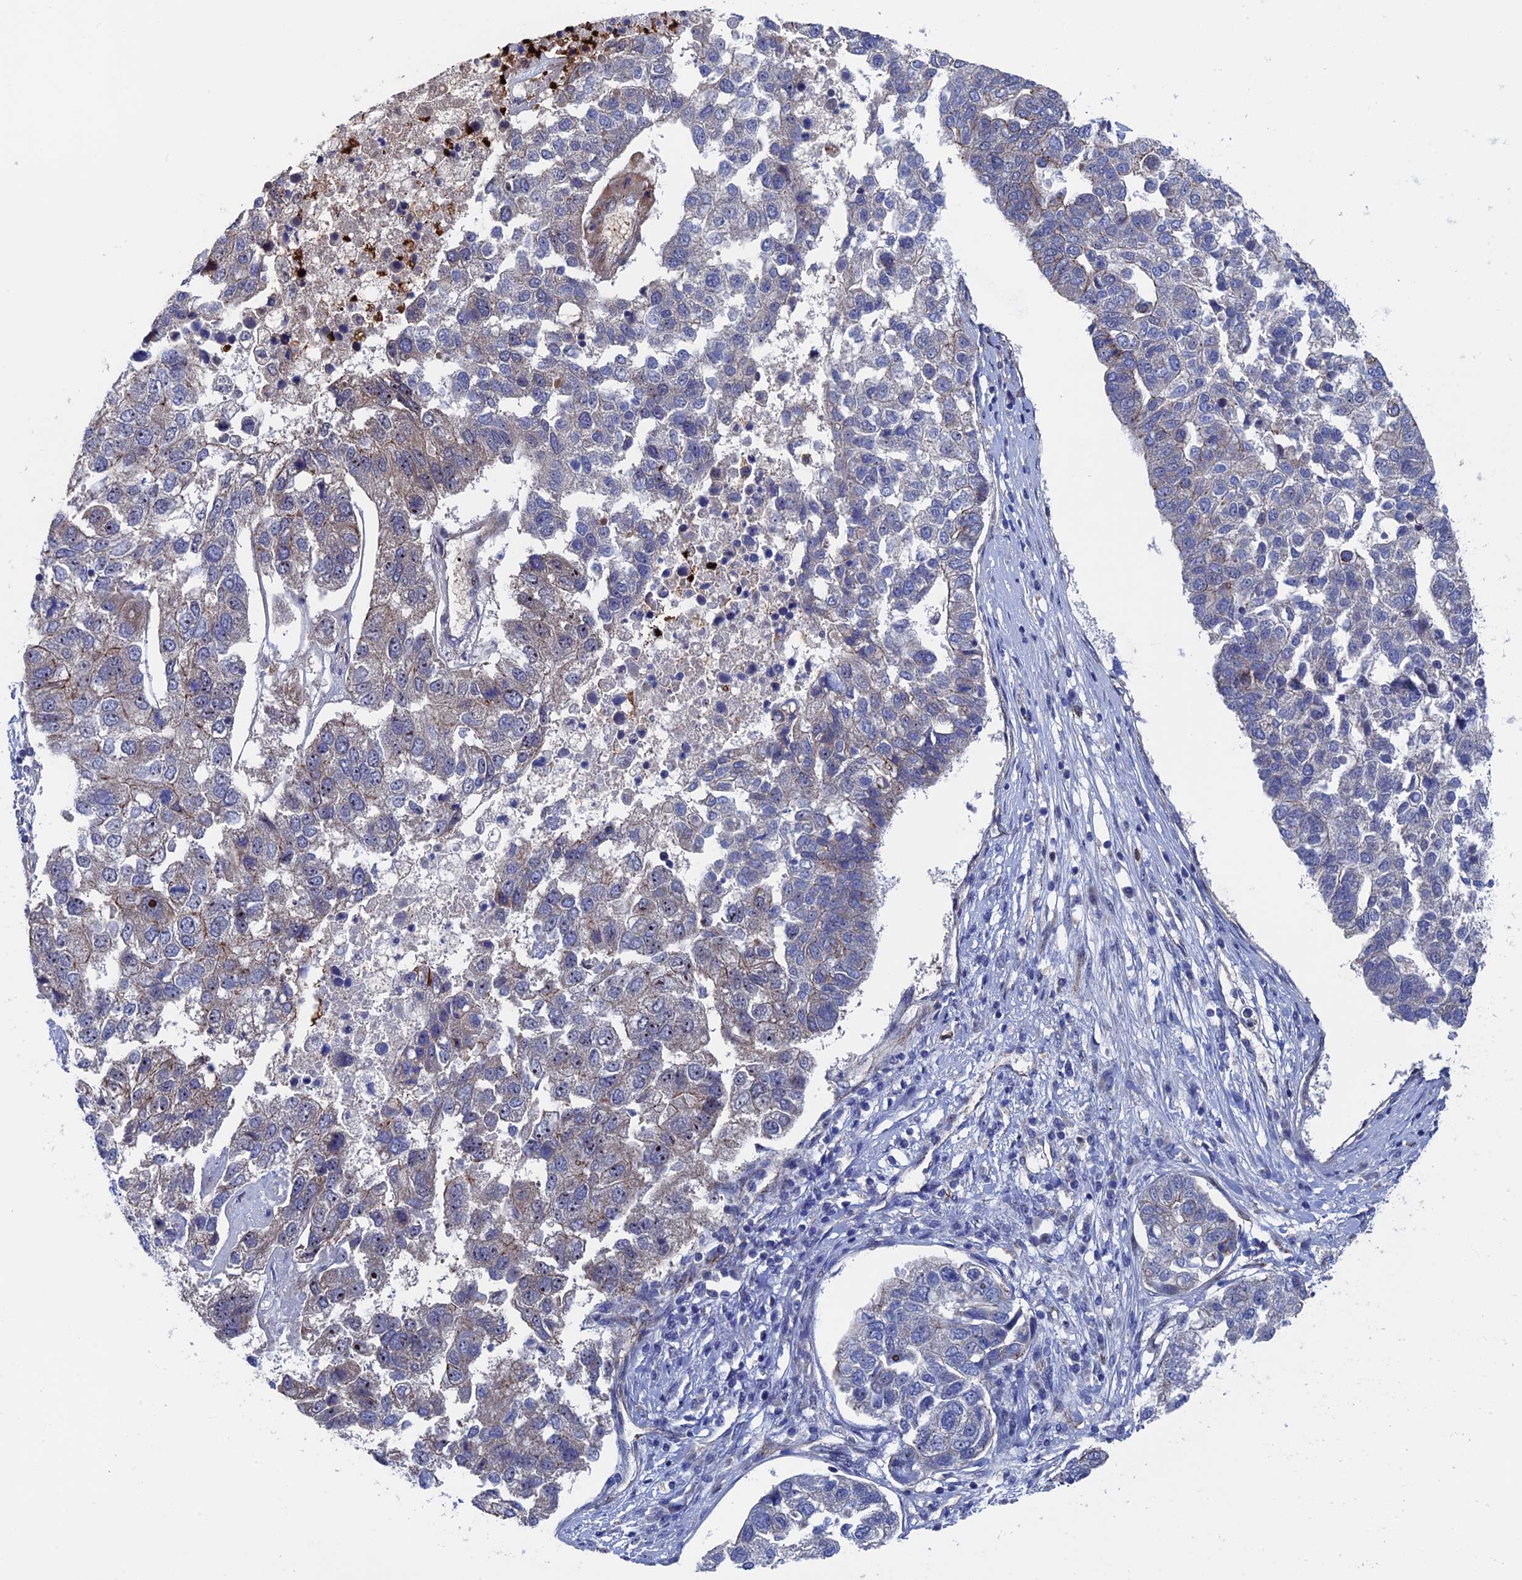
{"staining": {"intensity": "weak", "quantity": "<25%", "location": "cytoplasmic/membranous"}, "tissue": "pancreatic cancer", "cell_type": "Tumor cells", "image_type": "cancer", "snomed": [{"axis": "morphology", "description": "Adenocarcinoma, NOS"}, {"axis": "topography", "description": "Pancreas"}], "caption": "High magnification brightfield microscopy of pancreatic cancer (adenocarcinoma) stained with DAB (3,3'-diaminobenzidine) (brown) and counterstained with hematoxylin (blue): tumor cells show no significant expression.", "gene": "EXOSC9", "patient": {"sex": "female", "age": 61}}